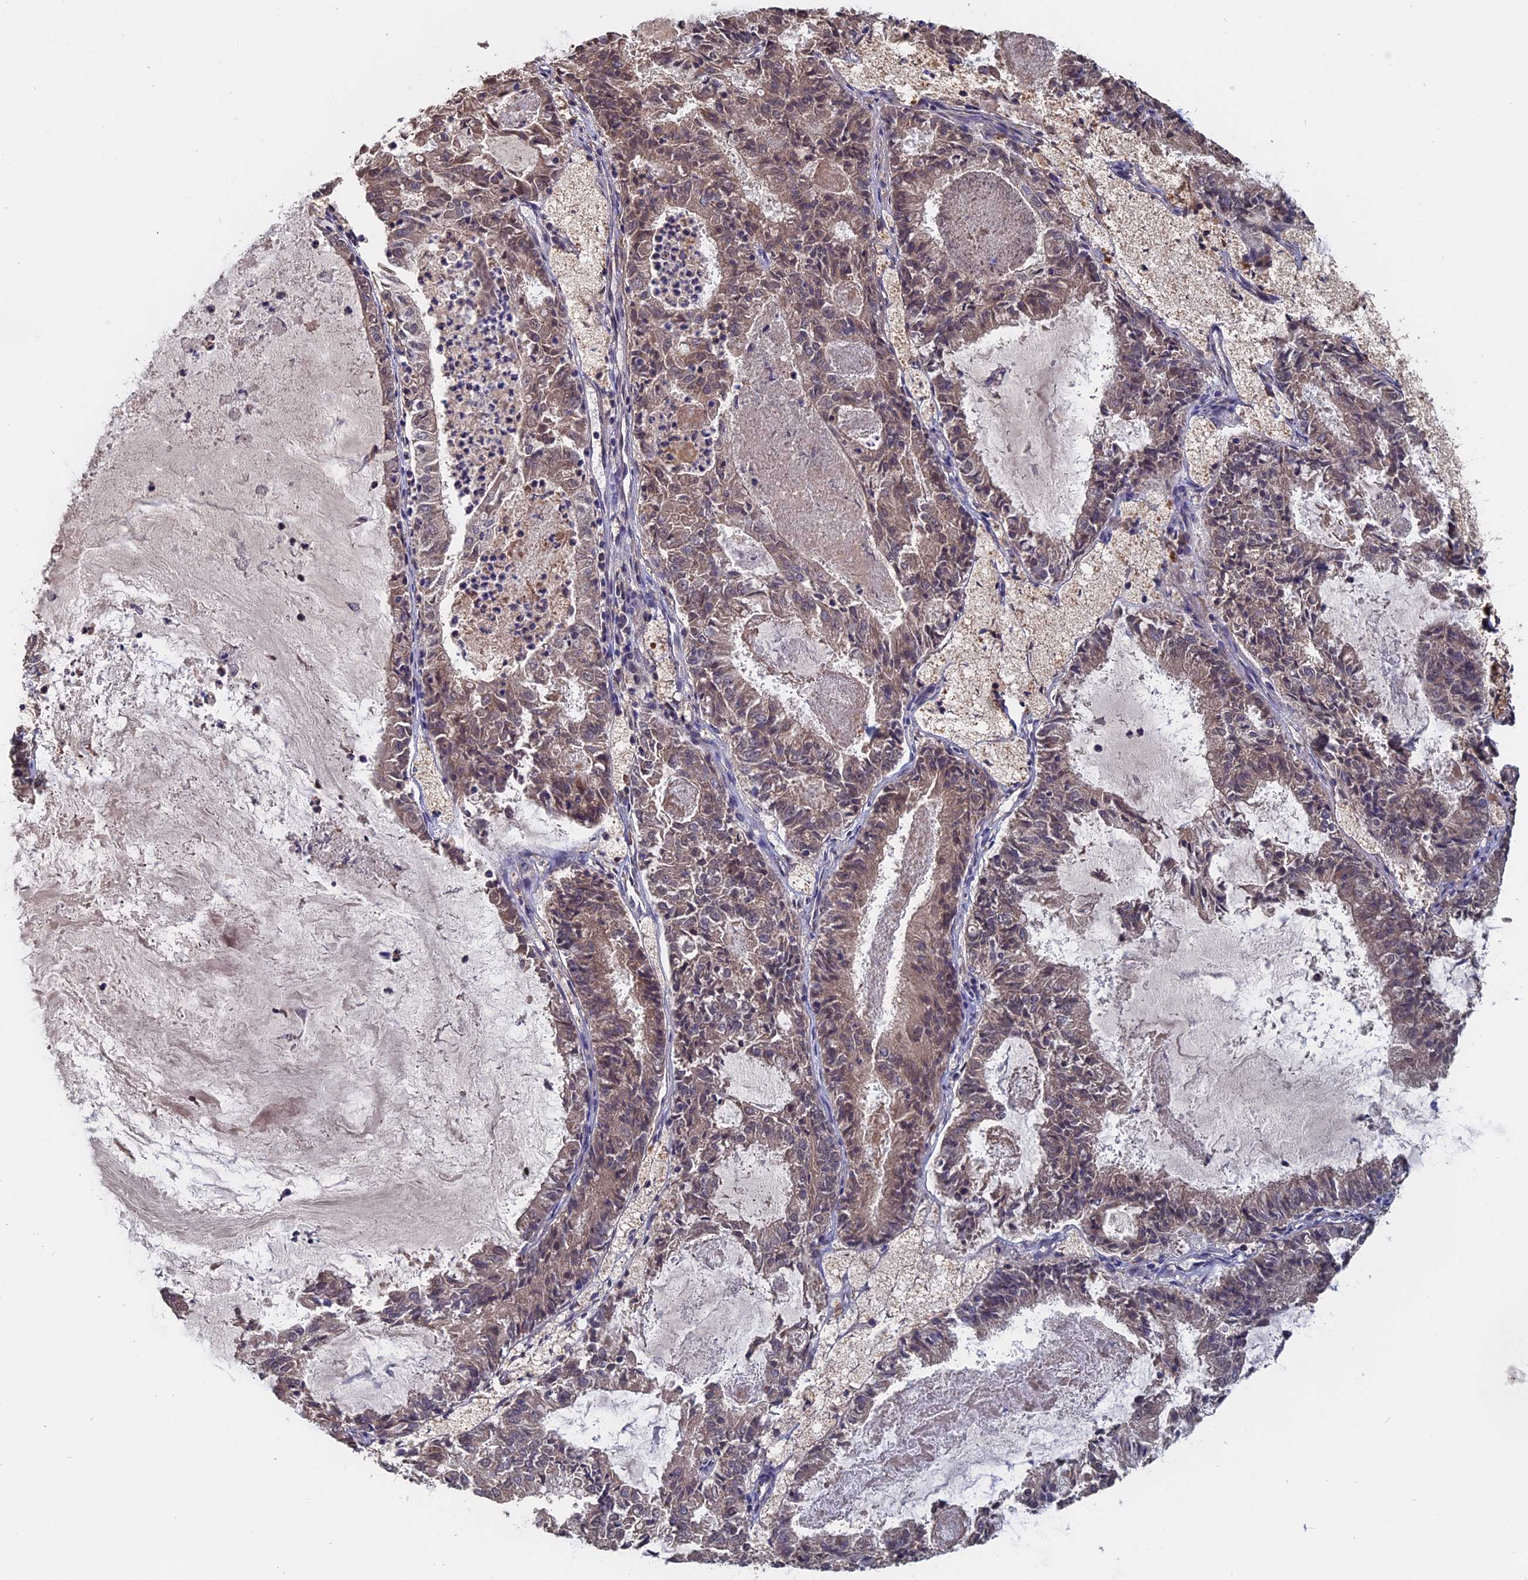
{"staining": {"intensity": "weak", "quantity": "25%-75%", "location": "cytoplasmic/membranous"}, "tissue": "endometrial cancer", "cell_type": "Tumor cells", "image_type": "cancer", "snomed": [{"axis": "morphology", "description": "Adenocarcinoma, NOS"}, {"axis": "topography", "description": "Endometrium"}], "caption": "A high-resolution image shows immunohistochemistry (IHC) staining of adenocarcinoma (endometrial), which exhibits weak cytoplasmic/membranous staining in approximately 25%-75% of tumor cells. (DAB (3,3'-diaminobenzidine) IHC with brightfield microscopy, high magnification).", "gene": "SLC33A1", "patient": {"sex": "female", "age": 57}}